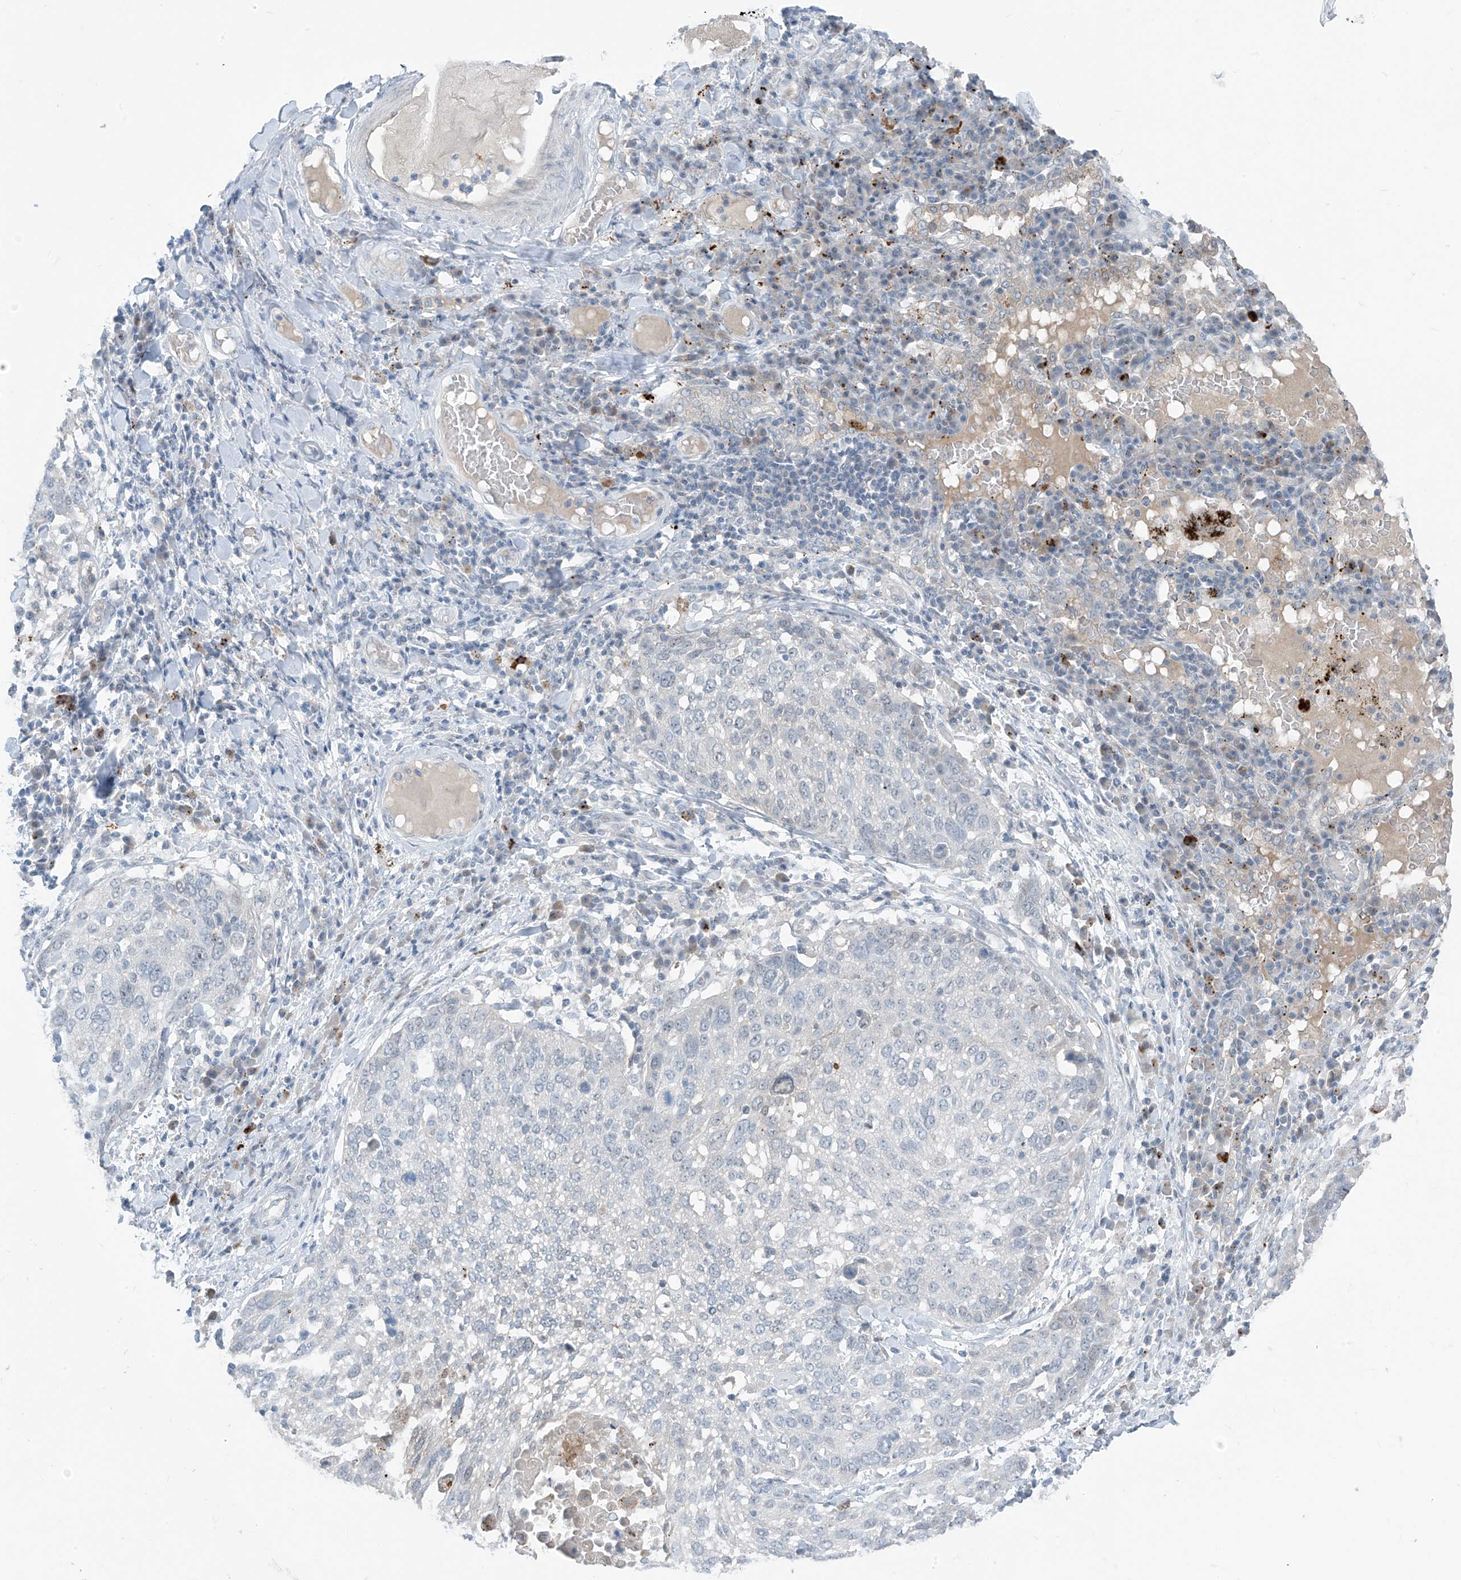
{"staining": {"intensity": "negative", "quantity": "none", "location": "none"}, "tissue": "lung cancer", "cell_type": "Tumor cells", "image_type": "cancer", "snomed": [{"axis": "morphology", "description": "Squamous cell carcinoma, NOS"}, {"axis": "topography", "description": "Lung"}], "caption": "Squamous cell carcinoma (lung) stained for a protein using immunohistochemistry (IHC) displays no positivity tumor cells.", "gene": "ZNF793", "patient": {"sex": "male", "age": 65}}